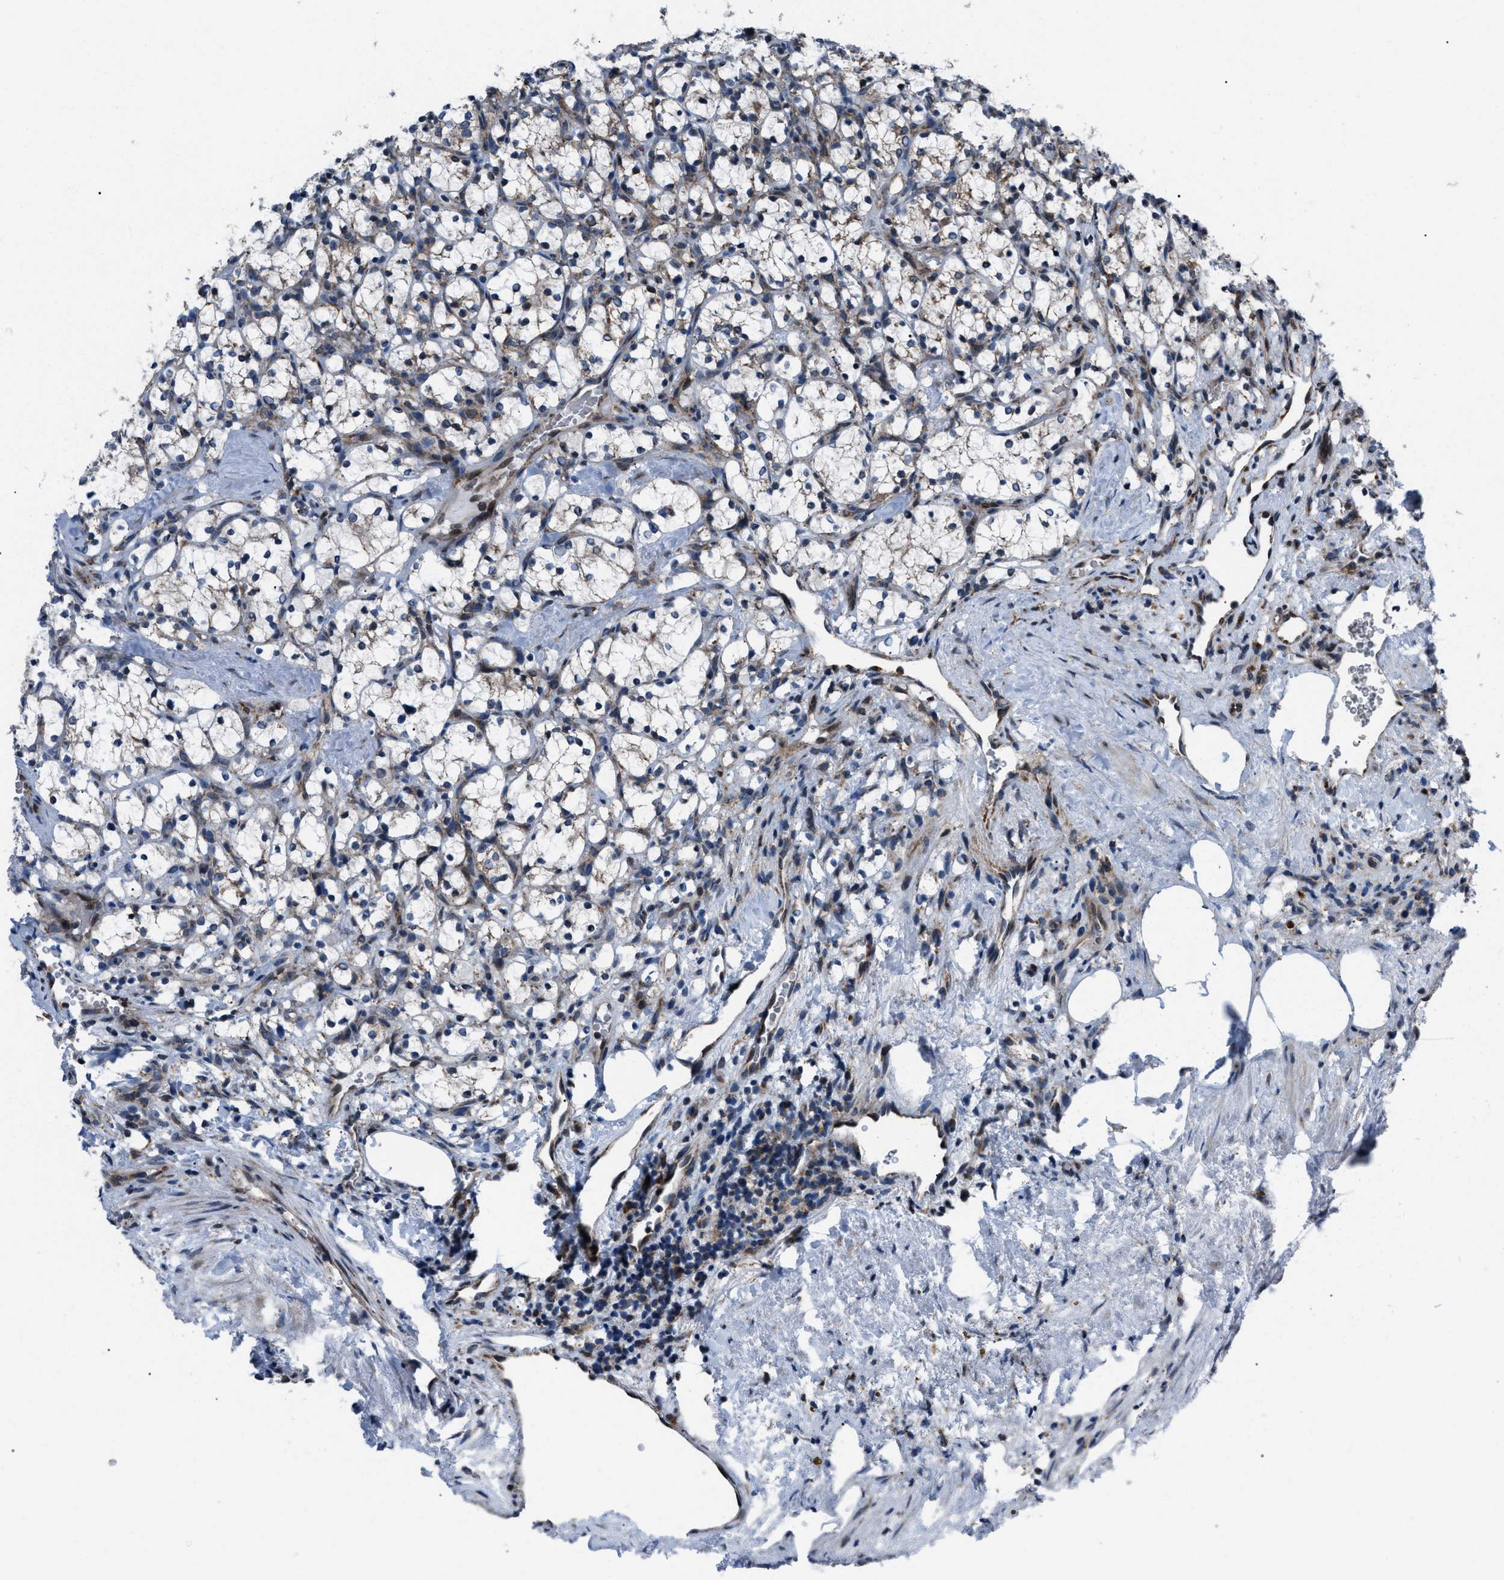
{"staining": {"intensity": "weak", "quantity": "25%-75%", "location": "cytoplasmic/membranous"}, "tissue": "renal cancer", "cell_type": "Tumor cells", "image_type": "cancer", "snomed": [{"axis": "morphology", "description": "Adenocarcinoma, NOS"}, {"axis": "topography", "description": "Kidney"}], "caption": "Renal cancer (adenocarcinoma) stained with IHC reveals weak cytoplasmic/membranous positivity in about 25%-75% of tumor cells.", "gene": "AGO2", "patient": {"sex": "female", "age": 69}}